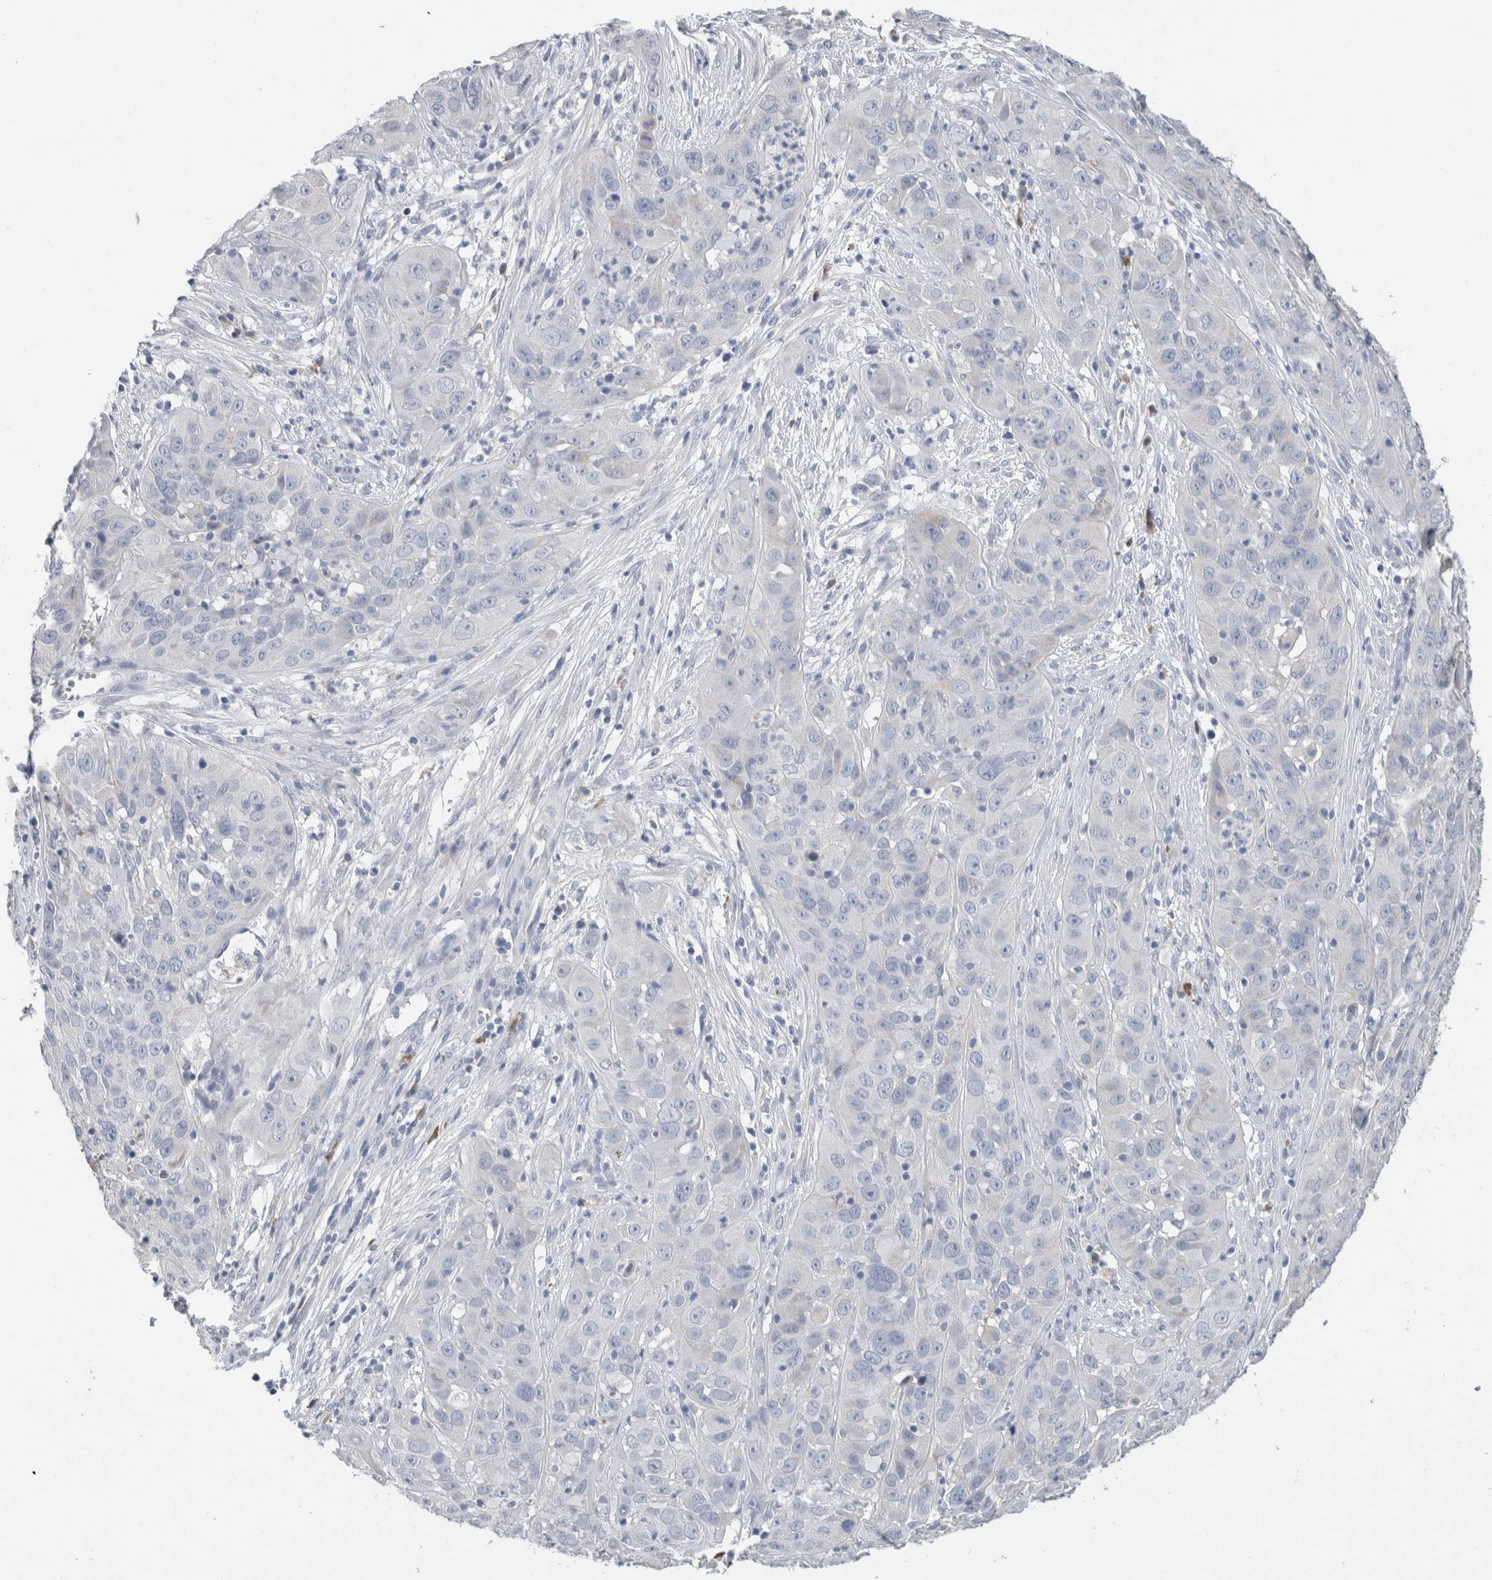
{"staining": {"intensity": "negative", "quantity": "none", "location": "none"}, "tissue": "cervical cancer", "cell_type": "Tumor cells", "image_type": "cancer", "snomed": [{"axis": "morphology", "description": "Squamous cell carcinoma, NOS"}, {"axis": "topography", "description": "Cervix"}], "caption": "Immunohistochemistry (IHC) image of neoplastic tissue: cervical cancer stained with DAB (3,3'-diaminobenzidine) displays no significant protein staining in tumor cells. (DAB (3,3'-diaminobenzidine) IHC visualized using brightfield microscopy, high magnification).", "gene": "SCGB1A1", "patient": {"sex": "female", "age": 32}}